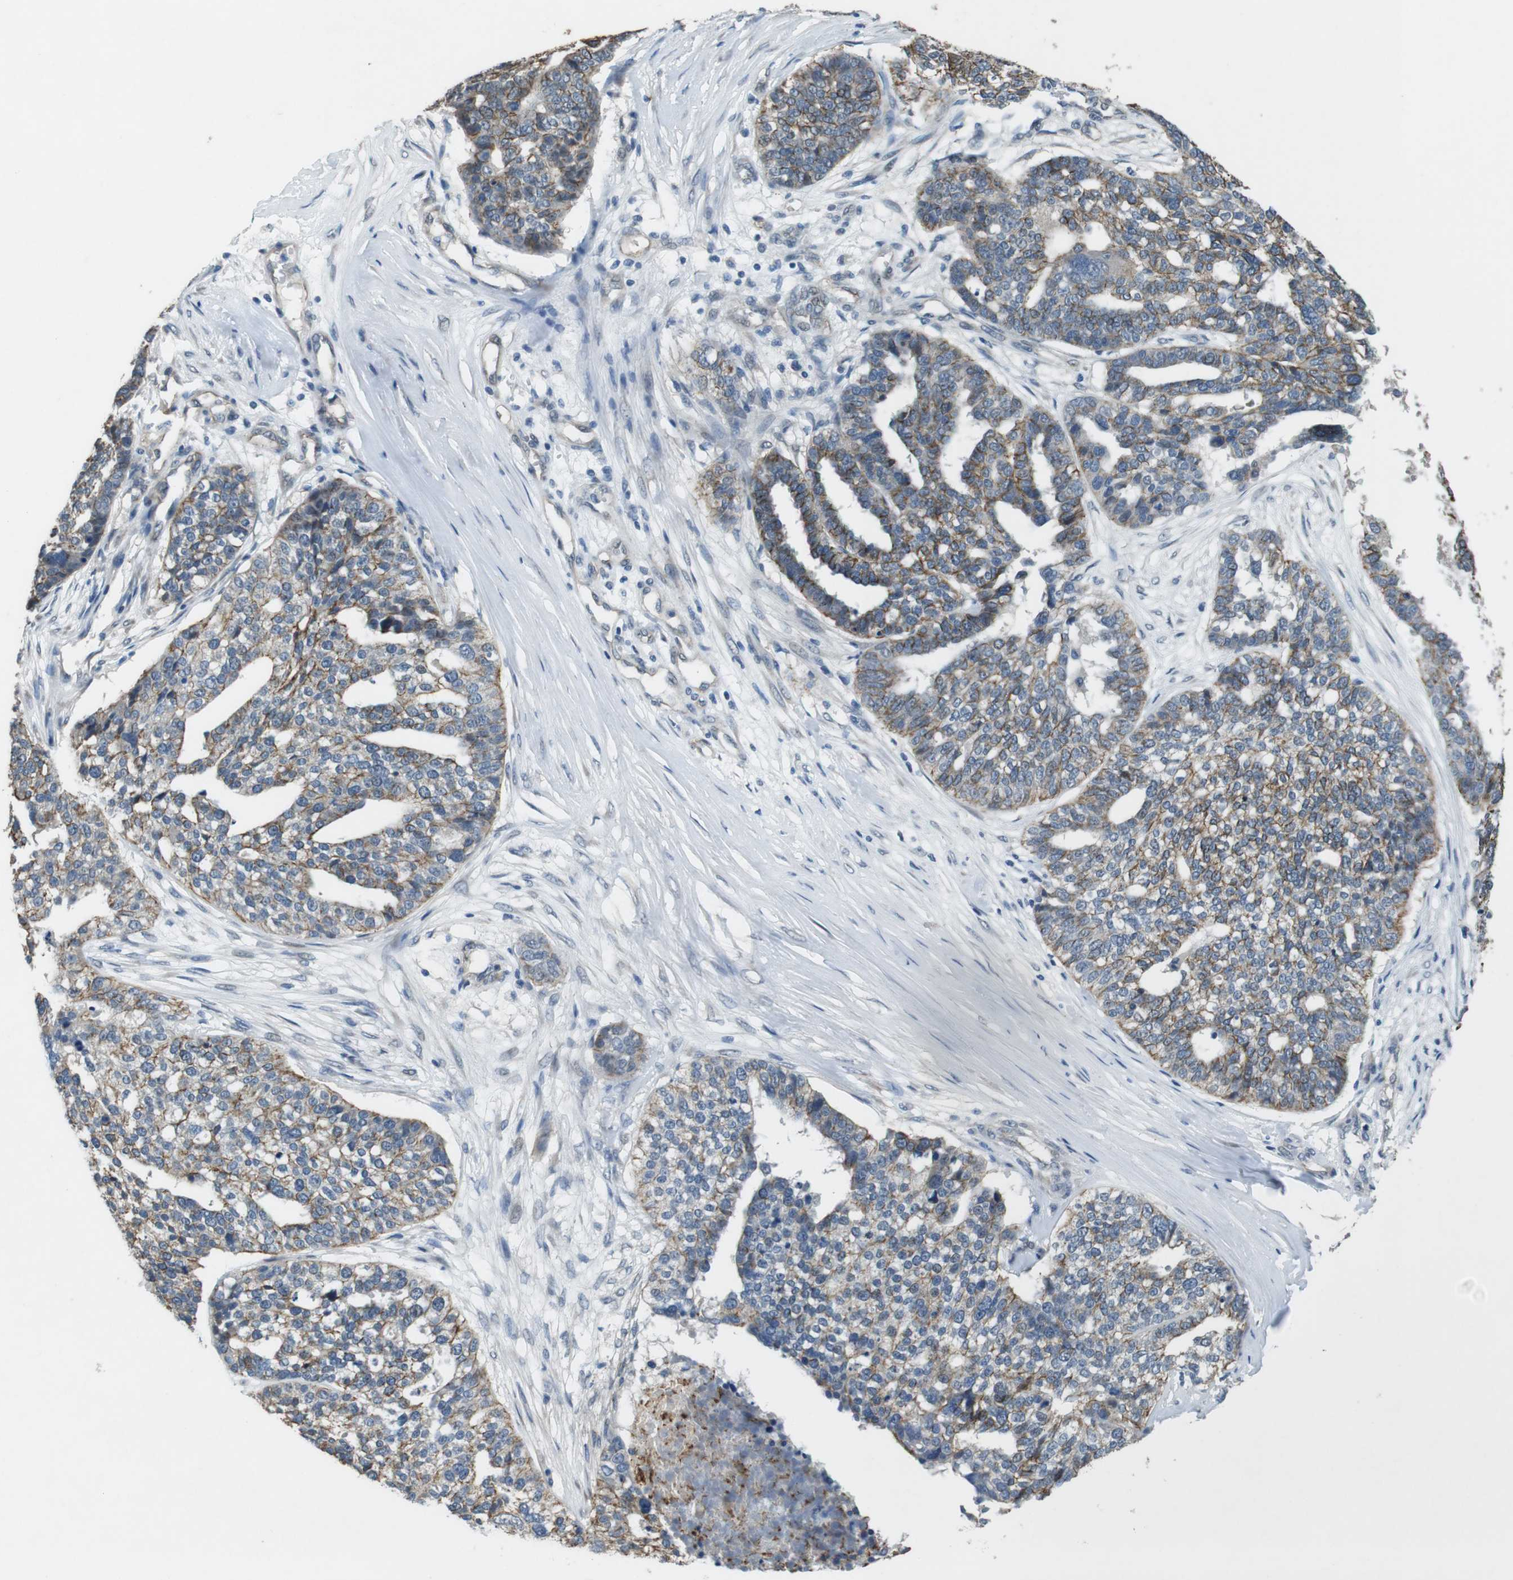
{"staining": {"intensity": "weak", "quantity": ">75%", "location": "cytoplasmic/membranous"}, "tissue": "ovarian cancer", "cell_type": "Tumor cells", "image_type": "cancer", "snomed": [{"axis": "morphology", "description": "Cystadenocarcinoma, serous, NOS"}, {"axis": "topography", "description": "Ovary"}], "caption": "Immunohistochemistry photomicrograph of neoplastic tissue: serous cystadenocarcinoma (ovarian) stained using IHC displays low levels of weak protein expression localized specifically in the cytoplasmic/membranous of tumor cells, appearing as a cytoplasmic/membranous brown color.", "gene": "CLDN7", "patient": {"sex": "female", "age": 59}}